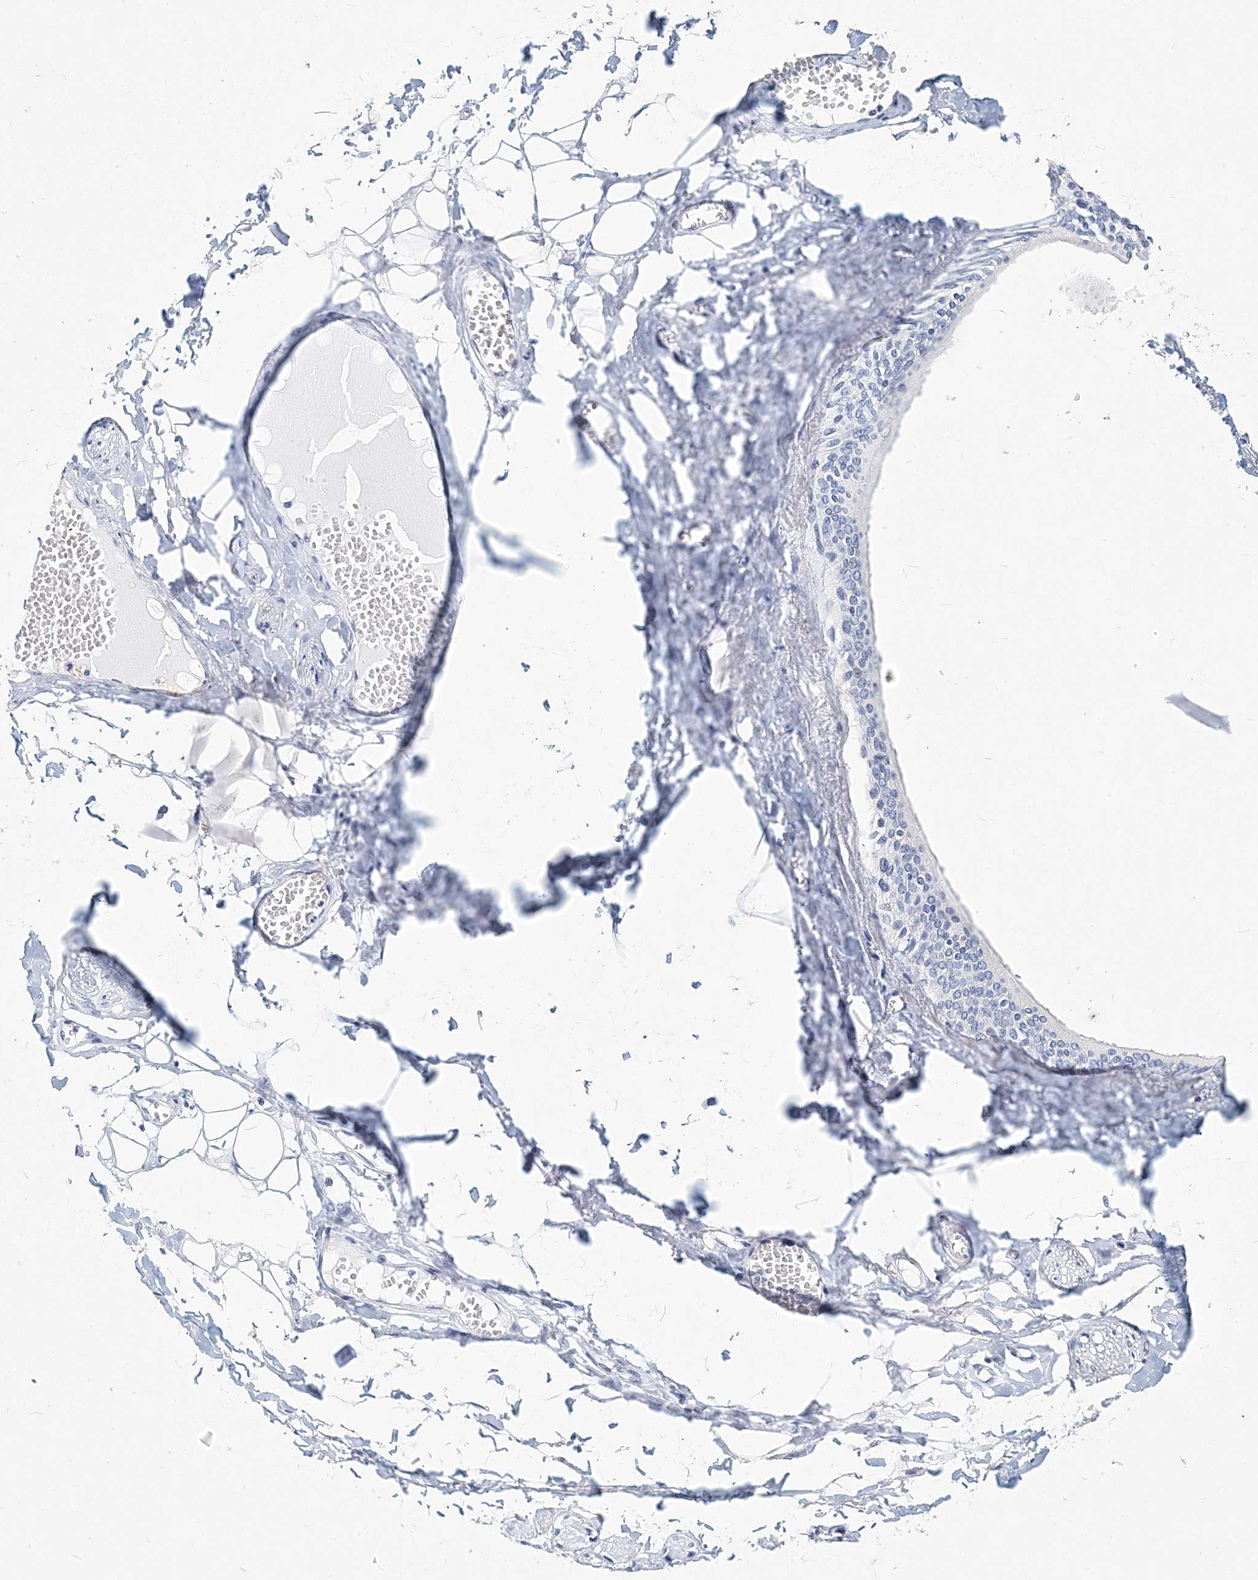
{"staining": {"intensity": "negative", "quantity": "none", "location": "none"}, "tissue": "adipose tissue", "cell_type": "Adipocytes", "image_type": "normal", "snomed": [{"axis": "morphology", "description": "Normal tissue, NOS"}, {"axis": "morphology", "description": "Inflammation, NOS"}, {"axis": "topography", "description": "Salivary gland"}, {"axis": "topography", "description": "Peripheral nerve tissue"}], "caption": "This micrograph is of unremarkable adipose tissue stained with immunohistochemistry to label a protein in brown with the nuclei are counter-stained blue. There is no expression in adipocytes.", "gene": "ITGA2B", "patient": {"sex": "female", "age": 75}}